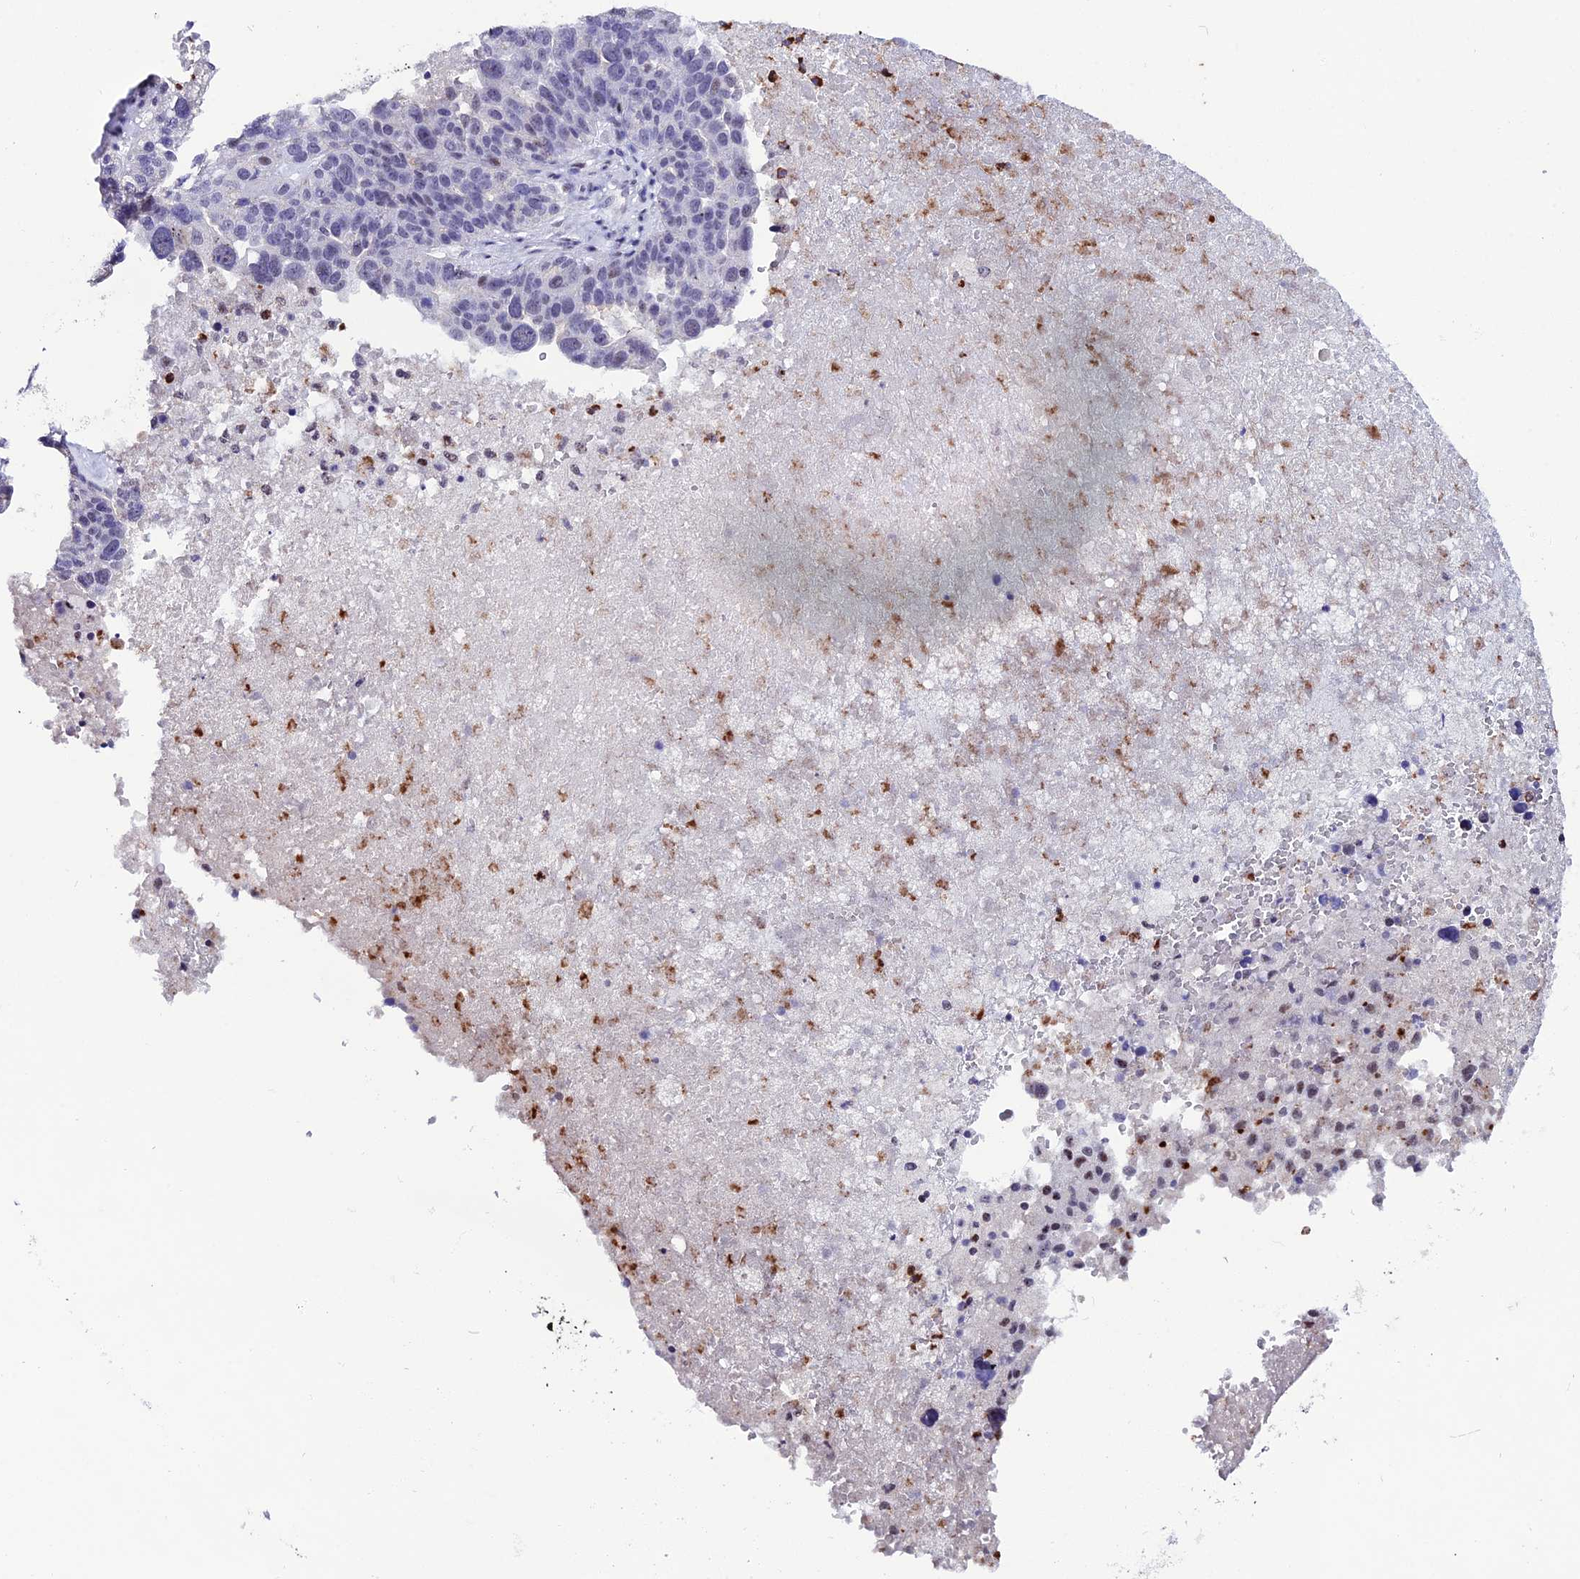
{"staining": {"intensity": "negative", "quantity": "none", "location": "none"}, "tissue": "ovarian cancer", "cell_type": "Tumor cells", "image_type": "cancer", "snomed": [{"axis": "morphology", "description": "Cystadenocarcinoma, serous, NOS"}, {"axis": "topography", "description": "Ovary"}], "caption": "Immunohistochemistry (IHC) of ovarian serous cystadenocarcinoma reveals no positivity in tumor cells. Nuclei are stained in blue.", "gene": "MFSD2B", "patient": {"sex": "female", "age": 59}}